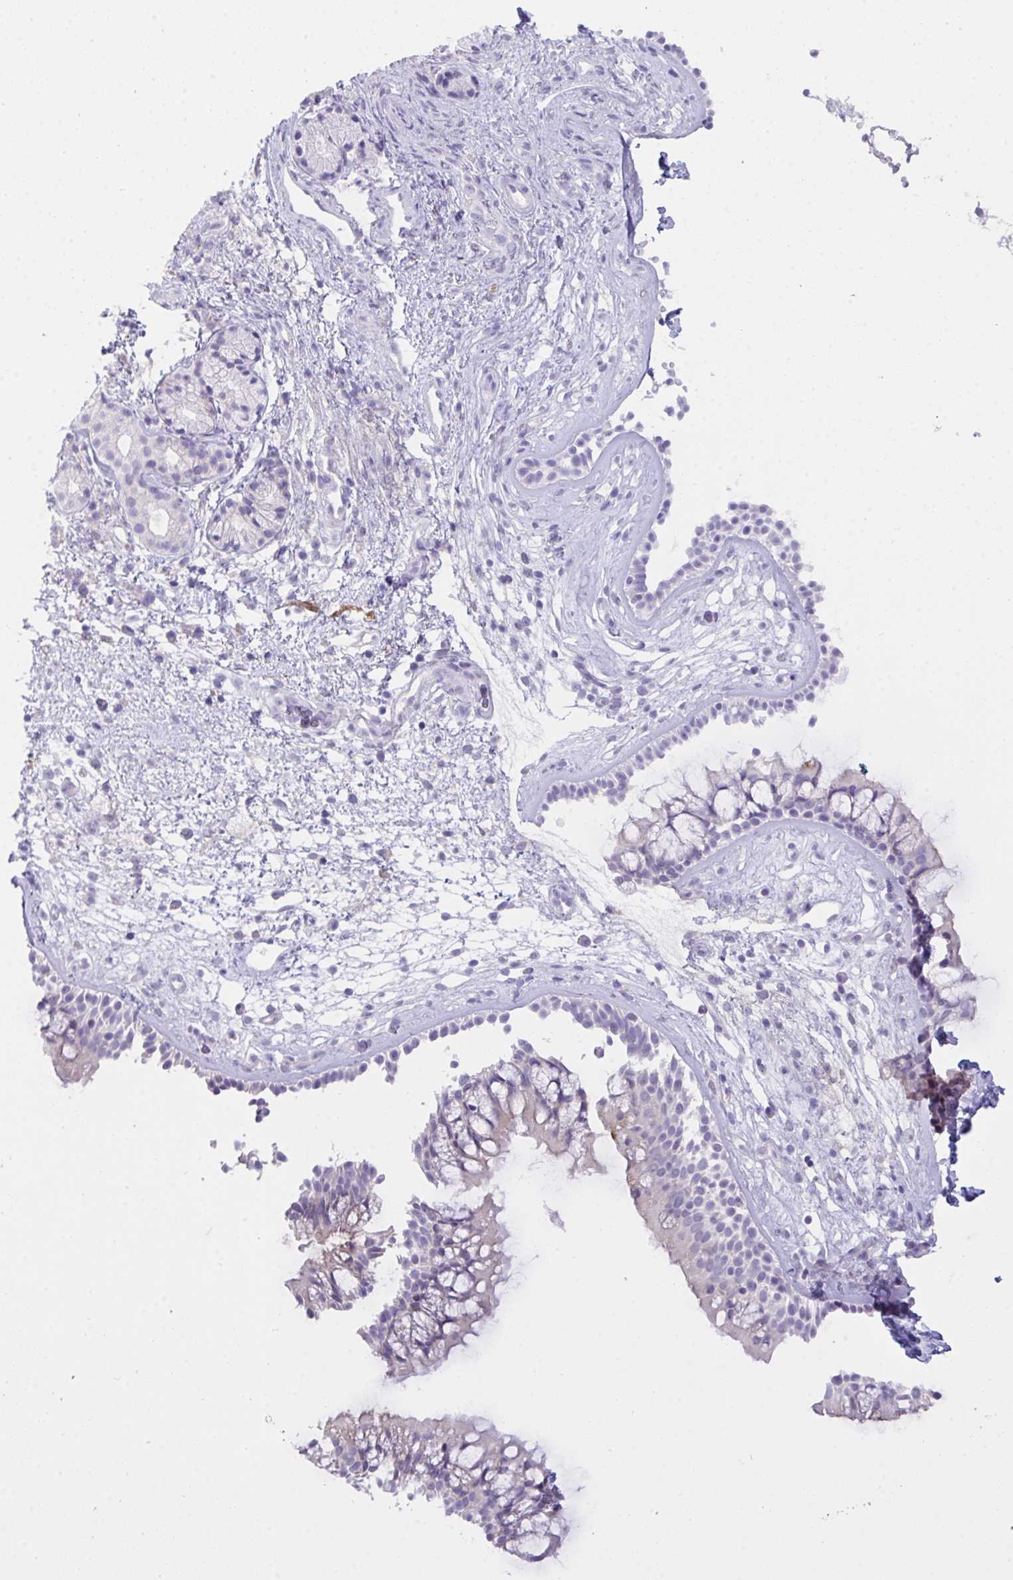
{"staining": {"intensity": "negative", "quantity": "none", "location": "none"}, "tissue": "nasopharynx", "cell_type": "Respiratory epithelial cells", "image_type": "normal", "snomed": [{"axis": "morphology", "description": "Normal tissue, NOS"}, {"axis": "topography", "description": "Nasopharynx"}], "caption": "Immunohistochemistry photomicrograph of benign nasopharynx: nasopharynx stained with DAB shows no significant protein staining in respiratory epithelial cells.", "gene": "SEMA6B", "patient": {"sex": "female", "age": 70}}